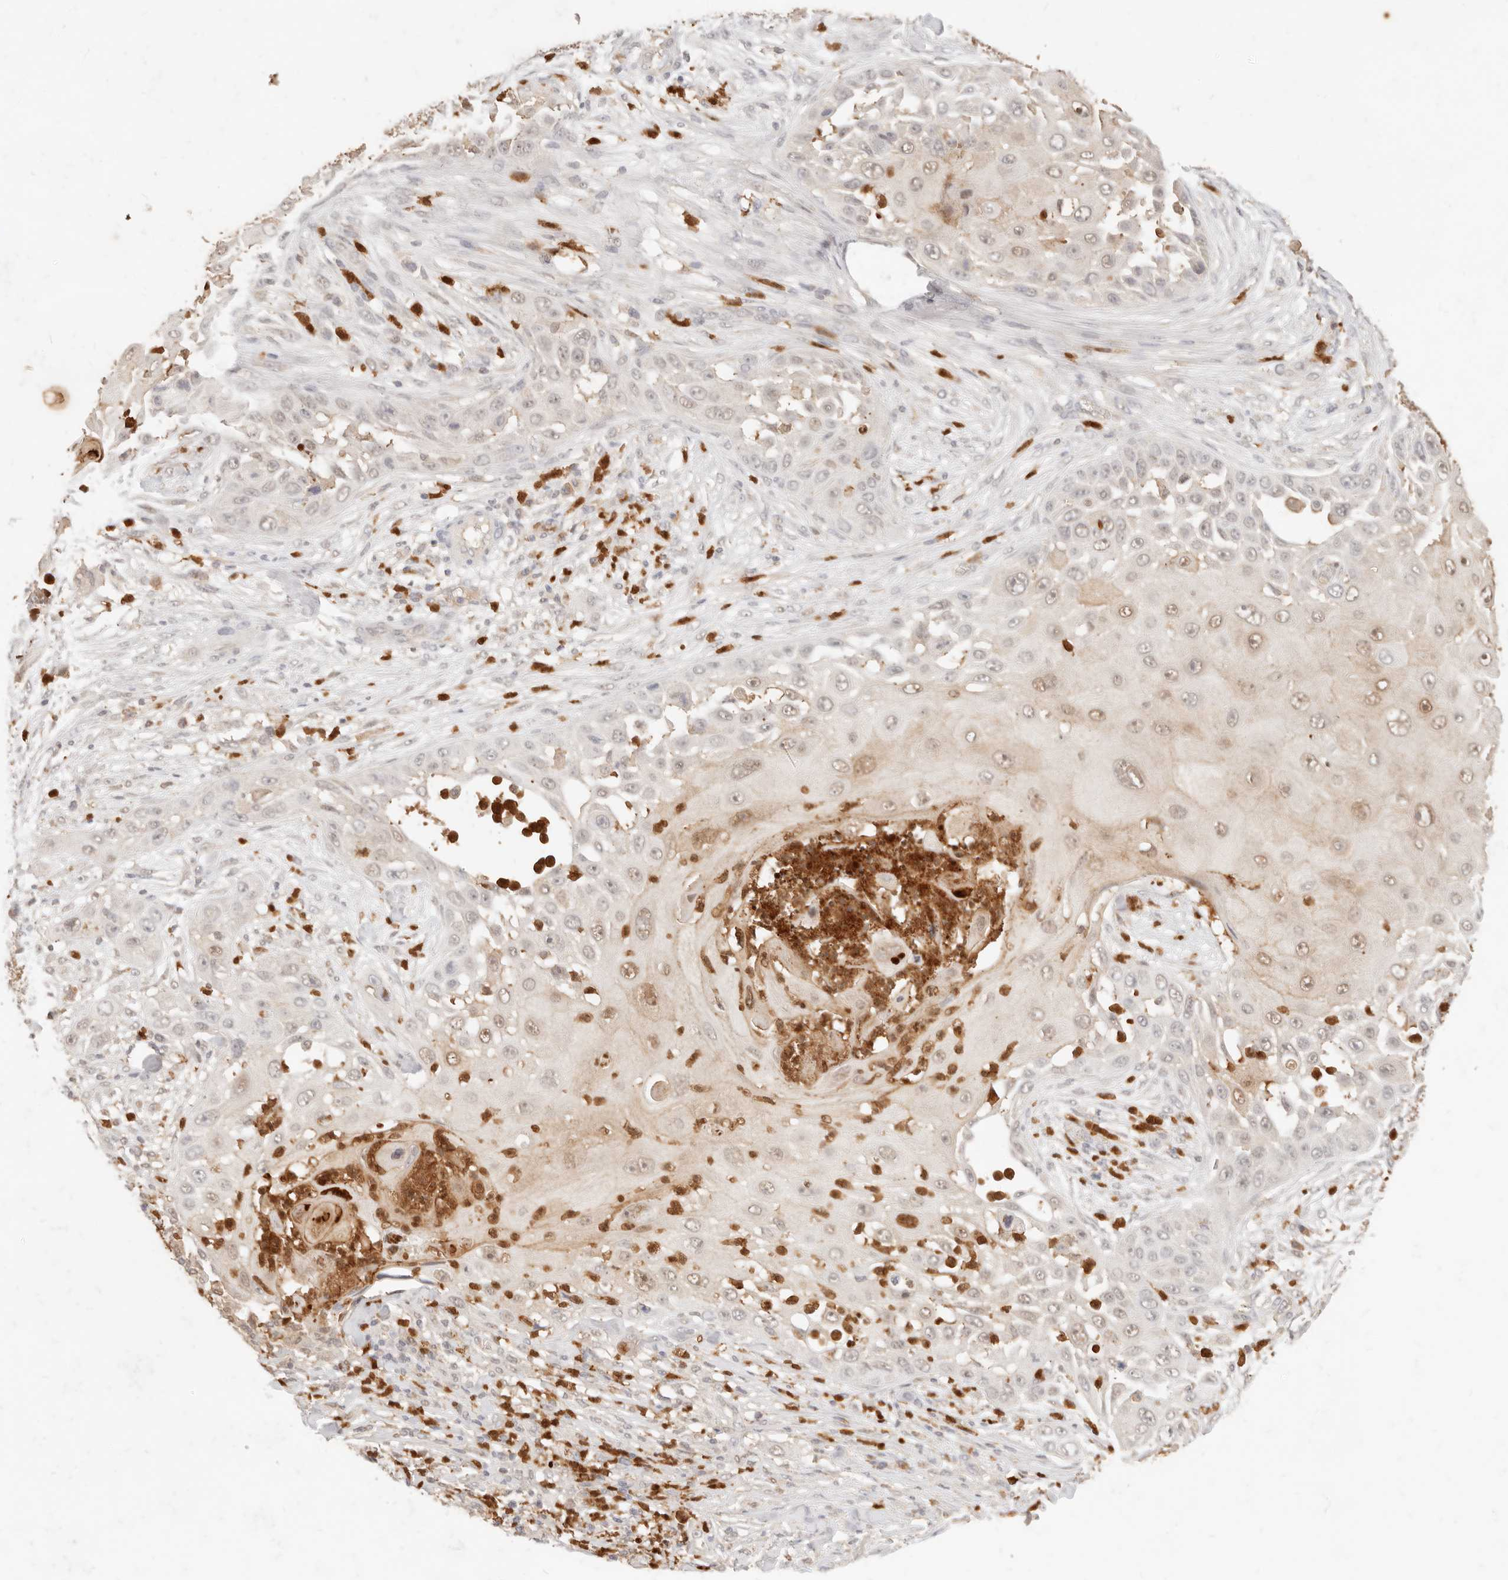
{"staining": {"intensity": "moderate", "quantity": "<25%", "location": "cytoplasmic/membranous,nuclear"}, "tissue": "skin cancer", "cell_type": "Tumor cells", "image_type": "cancer", "snomed": [{"axis": "morphology", "description": "Squamous cell carcinoma, NOS"}, {"axis": "topography", "description": "Skin"}], "caption": "This image exhibits skin cancer (squamous cell carcinoma) stained with immunohistochemistry (IHC) to label a protein in brown. The cytoplasmic/membranous and nuclear of tumor cells show moderate positivity for the protein. Nuclei are counter-stained blue.", "gene": "TMTC2", "patient": {"sex": "female", "age": 44}}